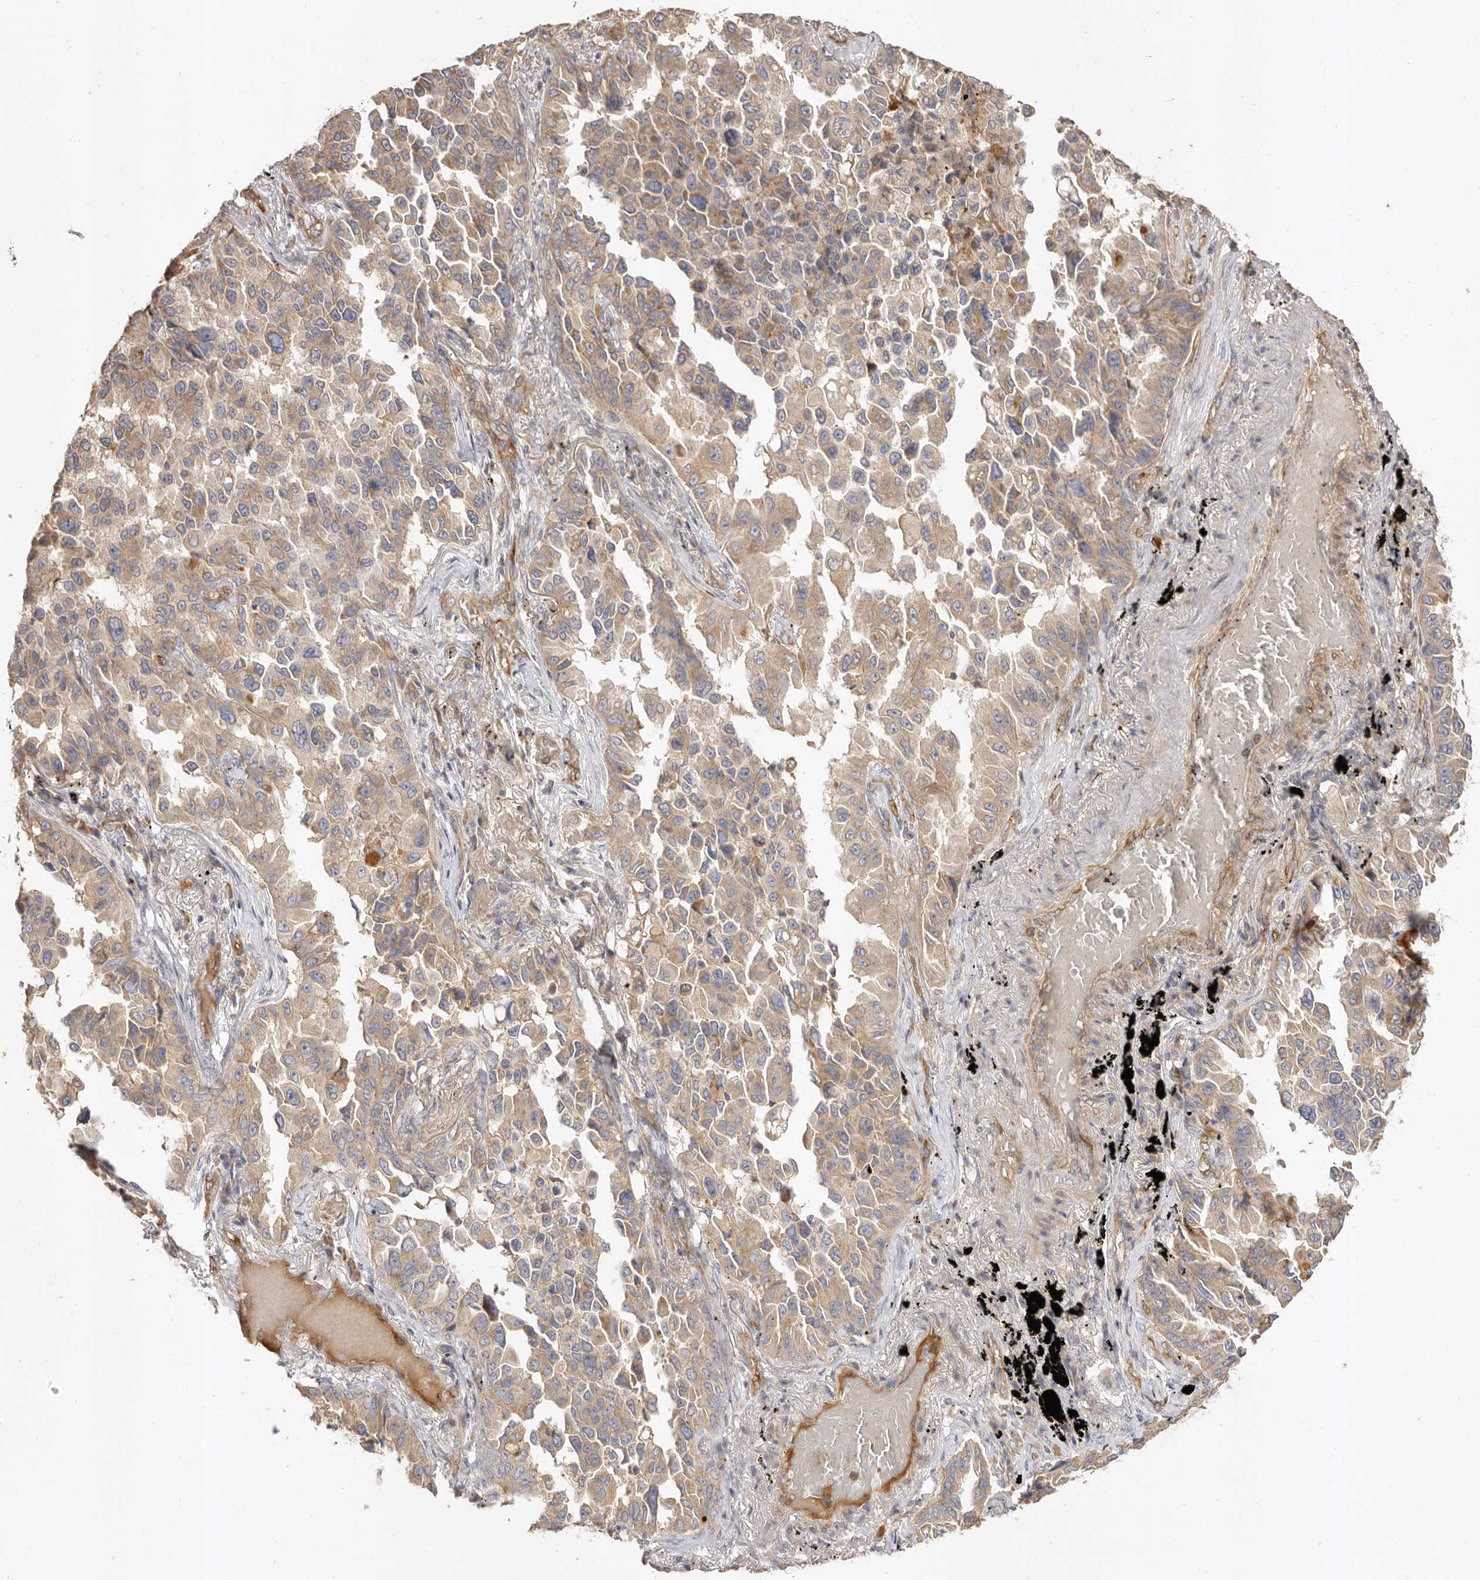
{"staining": {"intensity": "moderate", "quantity": ">75%", "location": "cytoplasmic/membranous"}, "tissue": "lung cancer", "cell_type": "Tumor cells", "image_type": "cancer", "snomed": [{"axis": "morphology", "description": "Adenocarcinoma, NOS"}, {"axis": "topography", "description": "Lung"}], "caption": "Immunohistochemical staining of lung adenocarcinoma reveals medium levels of moderate cytoplasmic/membranous protein expression in approximately >75% of tumor cells. Ihc stains the protein in brown and the nuclei are stained blue.", "gene": "ADAMTS9", "patient": {"sex": "female", "age": 67}}